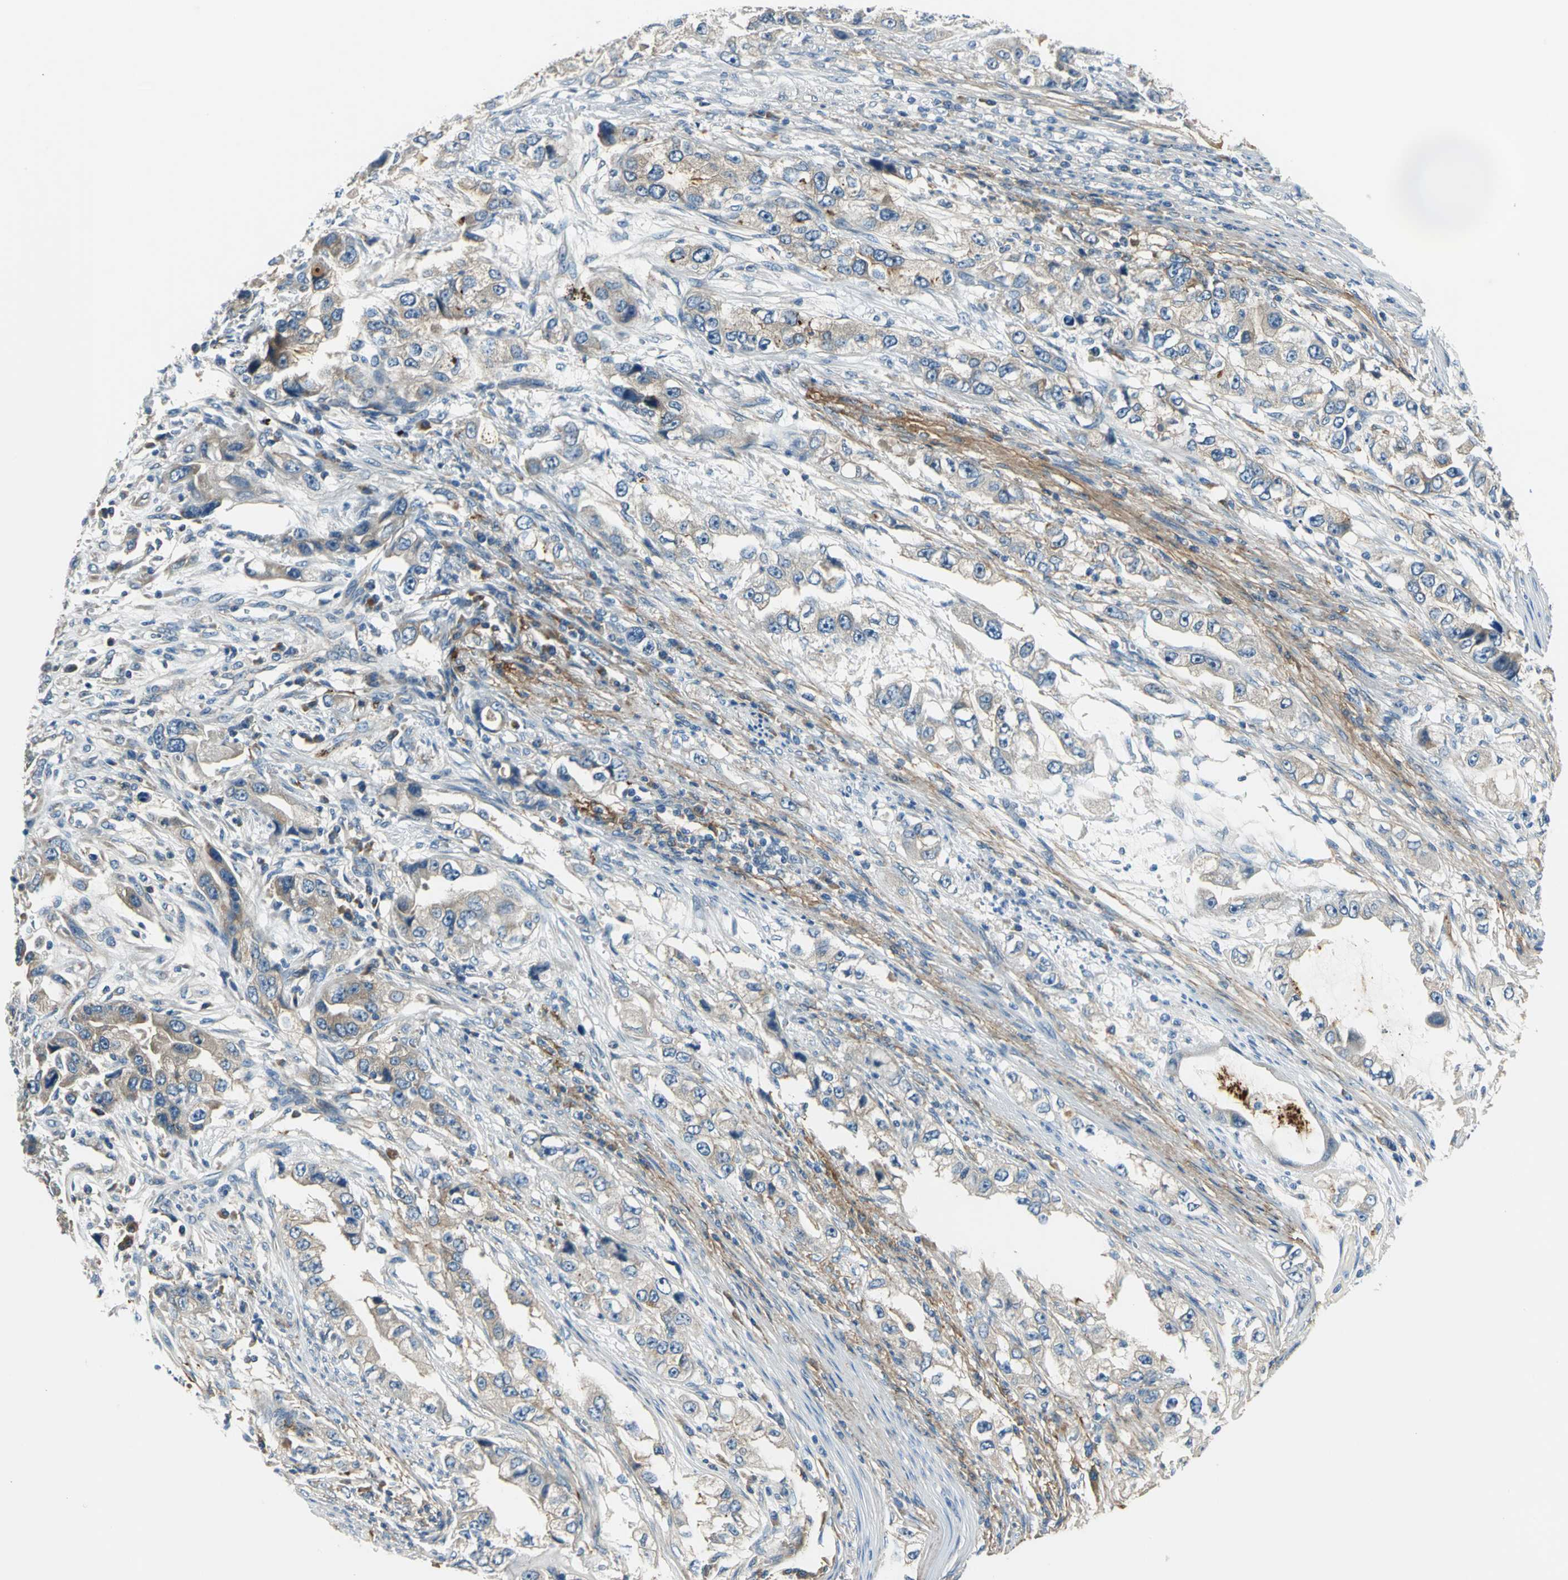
{"staining": {"intensity": "weak", "quantity": "25%-75%", "location": "cytoplasmic/membranous"}, "tissue": "stomach cancer", "cell_type": "Tumor cells", "image_type": "cancer", "snomed": [{"axis": "morphology", "description": "Adenocarcinoma, NOS"}, {"axis": "topography", "description": "Stomach, lower"}], "caption": "The histopathology image shows immunohistochemical staining of adenocarcinoma (stomach). There is weak cytoplasmic/membranous staining is appreciated in about 25%-75% of tumor cells.", "gene": "SLC16A7", "patient": {"sex": "female", "age": 93}}